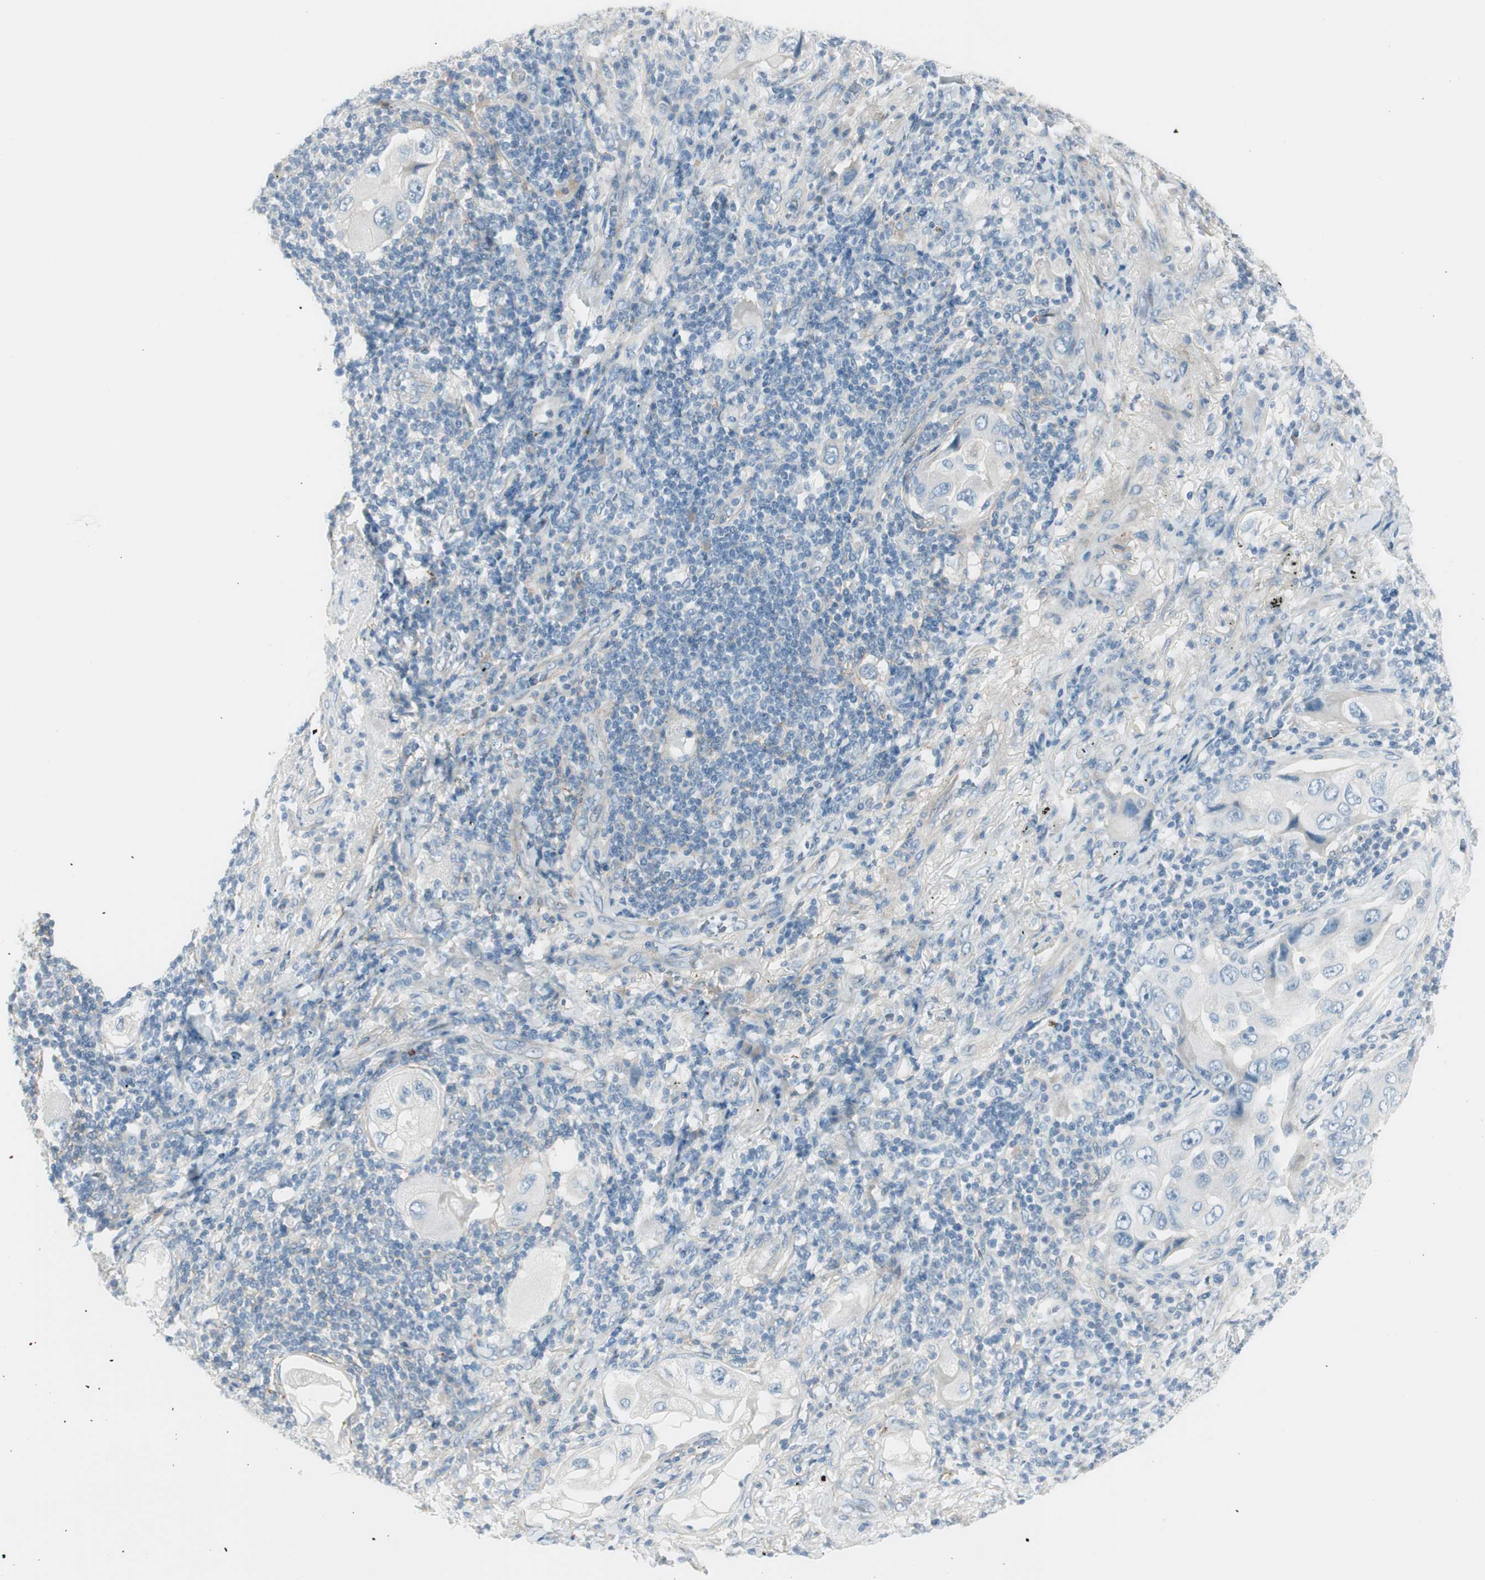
{"staining": {"intensity": "negative", "quantity": "none", "location": "none"}, "tissue": "lung cancer", "cell_type": "Tumor cells", "image_type": "cancer", "snomed": [{"axis": "morphology", "description": "Adenocarcinoma, NOS"}, {"axis": "topography", "description": "Lung"}], "caption": "High magnification brightfield microscopy of lung cancer (adenocarcinoma) stained with DAB (3,3'-diaminobenzidine) (brown) and counterstained with hematoxylin (blue): tumor cells show no significant expression.", "gene": "CACNA2D1", "patient": {"sex": "female", "age": 65}}